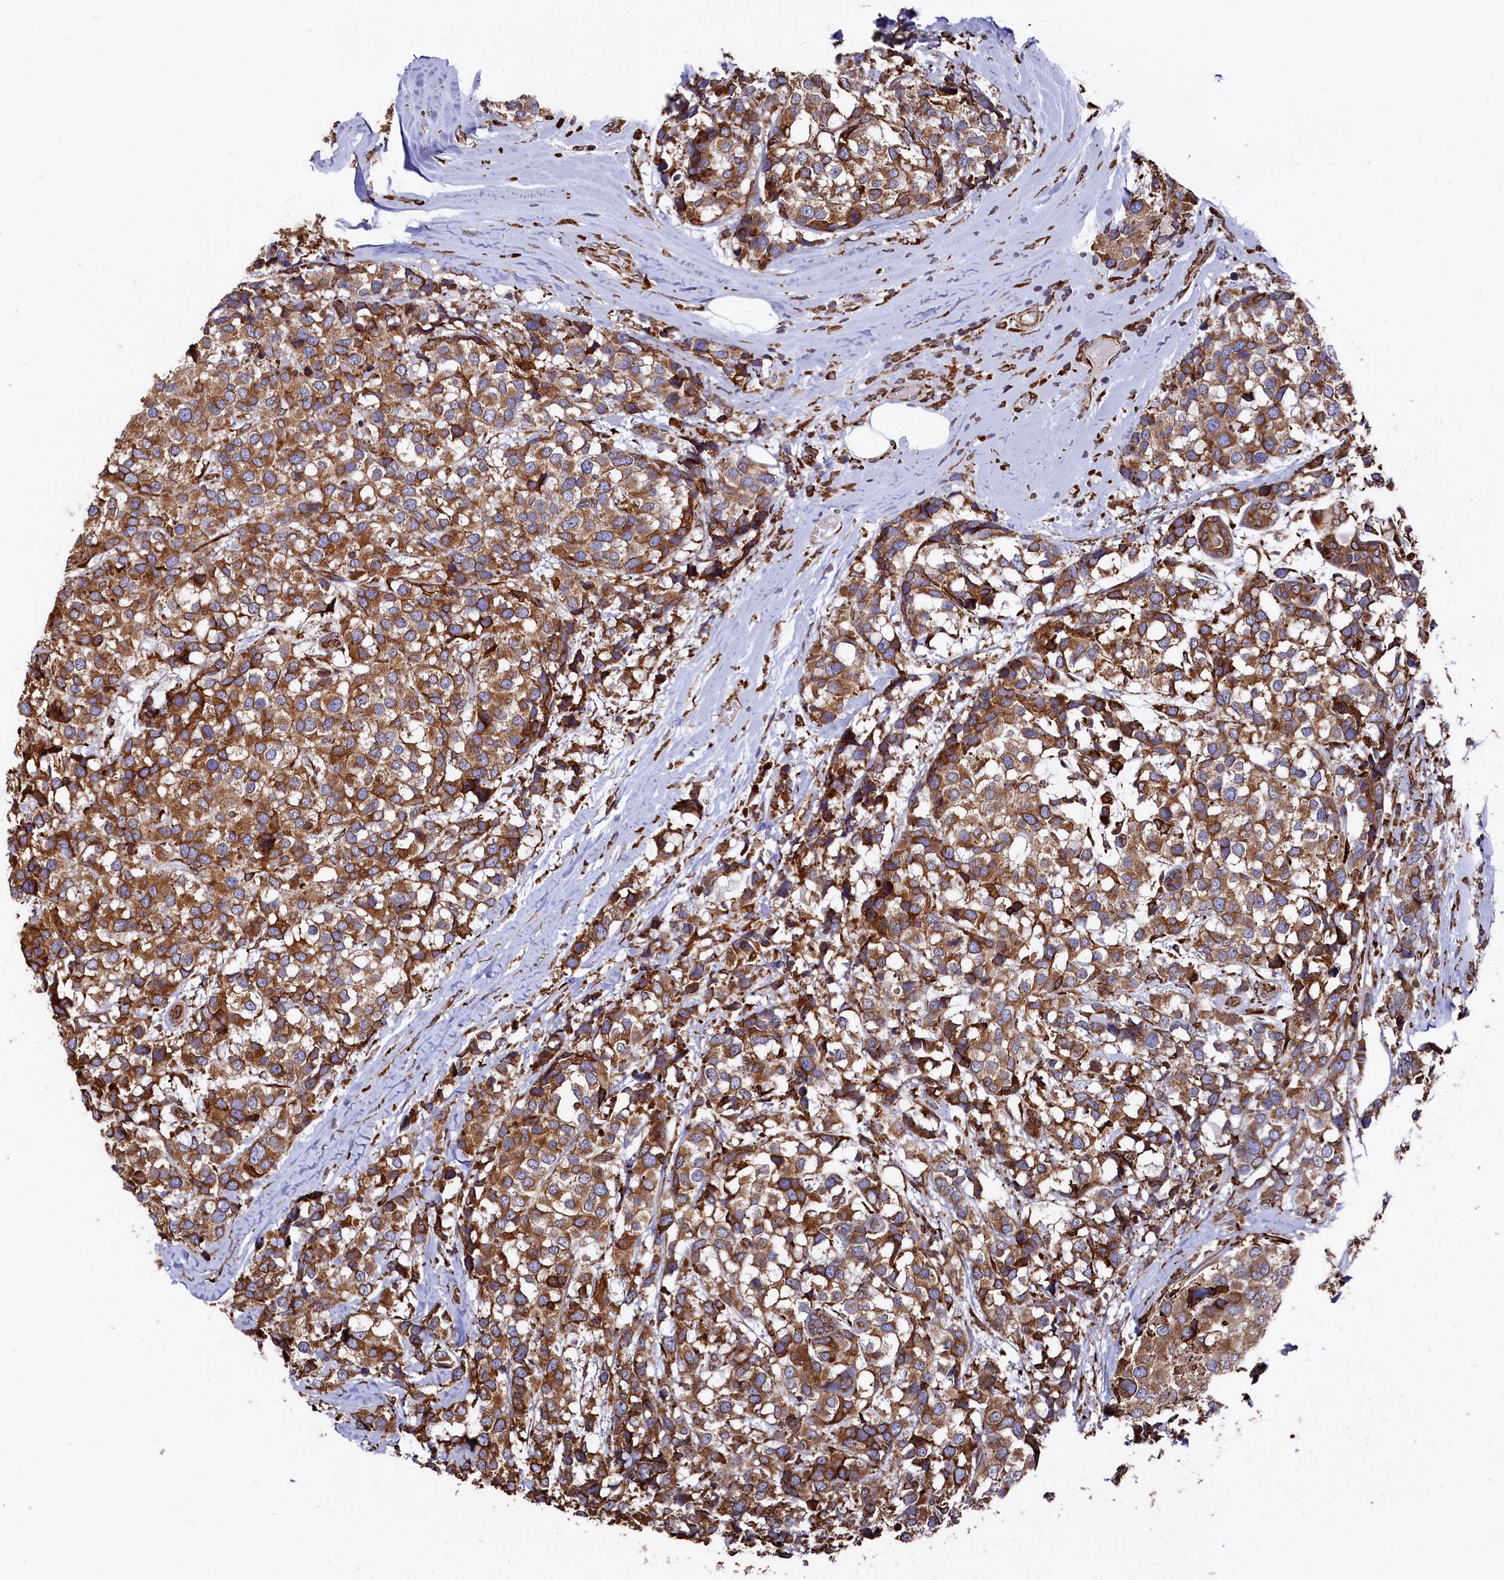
{"staining": {"intensity": "strong", "quantity": ">75%", "location": "cytoplasmic/membranous"}, "tissue": "breast cancer", "cell_type": "Tumor cells", "image_type": "cancer", "snomed": [{"axis": "morphology", "description": "Lobular carcinoma"}, {"axis": "topography", "description": "Breast"}], "caption": "Strong cytoplasmic/membranous positivity for a protein is appreciated in about >75% of tumor cells of lobular carcinoma (breast) using immunohistochemistry.", "gene": "NEURL1B", "patient": {"sex": "female", "age": 59}}